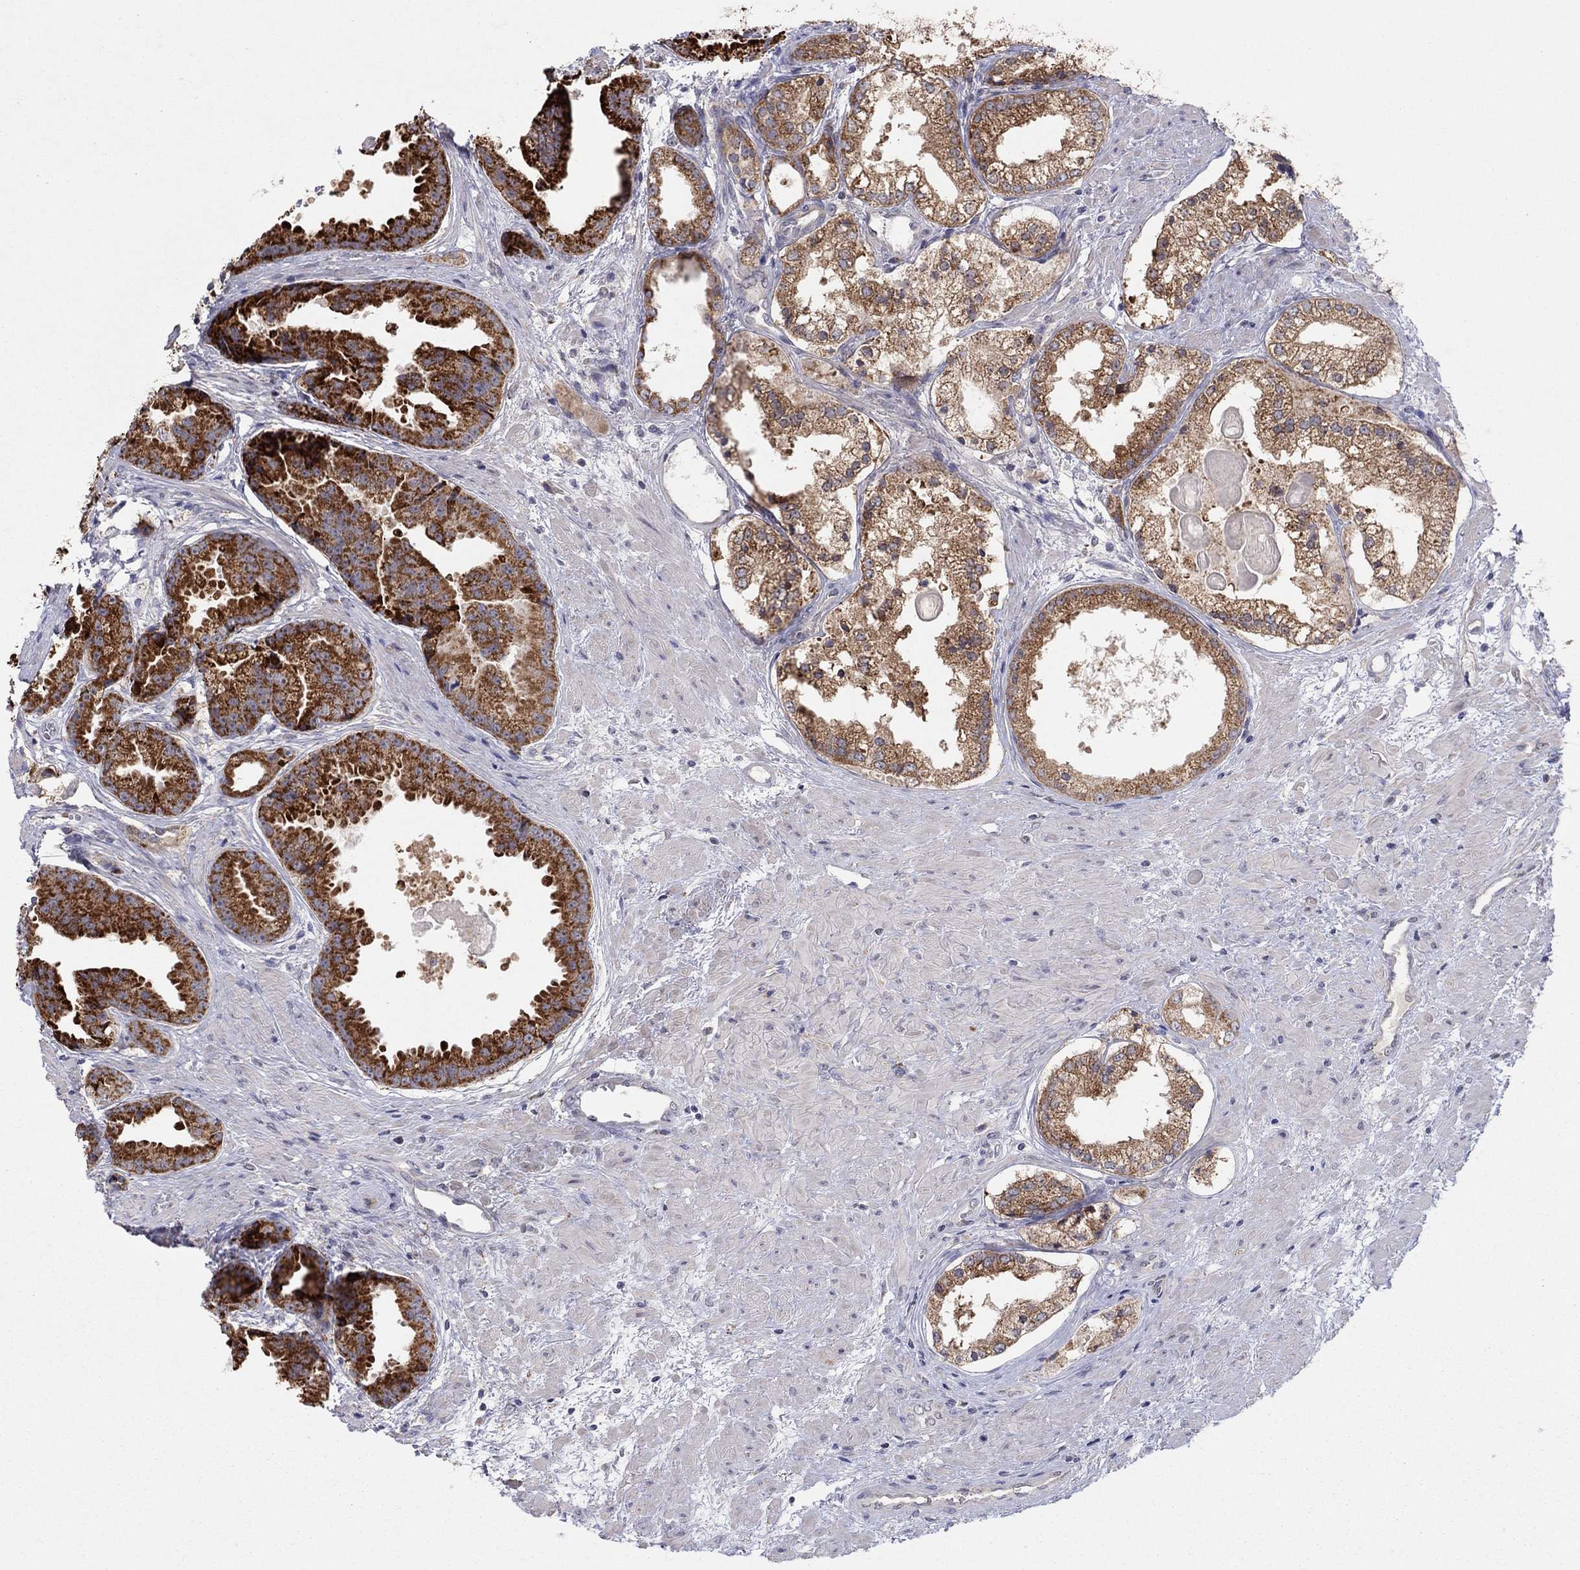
{"staining": {"intensity": "strong", "quantity": "25%-75%", "location": "cytoplasmic/membranous"}, "tissue": "prostate cancer", "cell_type": "Tumor cells", "image_type": "cancer", "snomed": [{"axis": "morphology", "description": "Adenocarcinoma, NOS"}, {"axis": "morphology", "description": "Adenocarcinoma, High grade"}, {"axis": "topography", "description": "Prostate"}], "caption": "Strong cytoplasmic/membranous positivity is present in about 25%-75% of tumor cells in prostate cancer.", "gene": "CRACDL", "patient": {"sex": "male", "age": 64}}